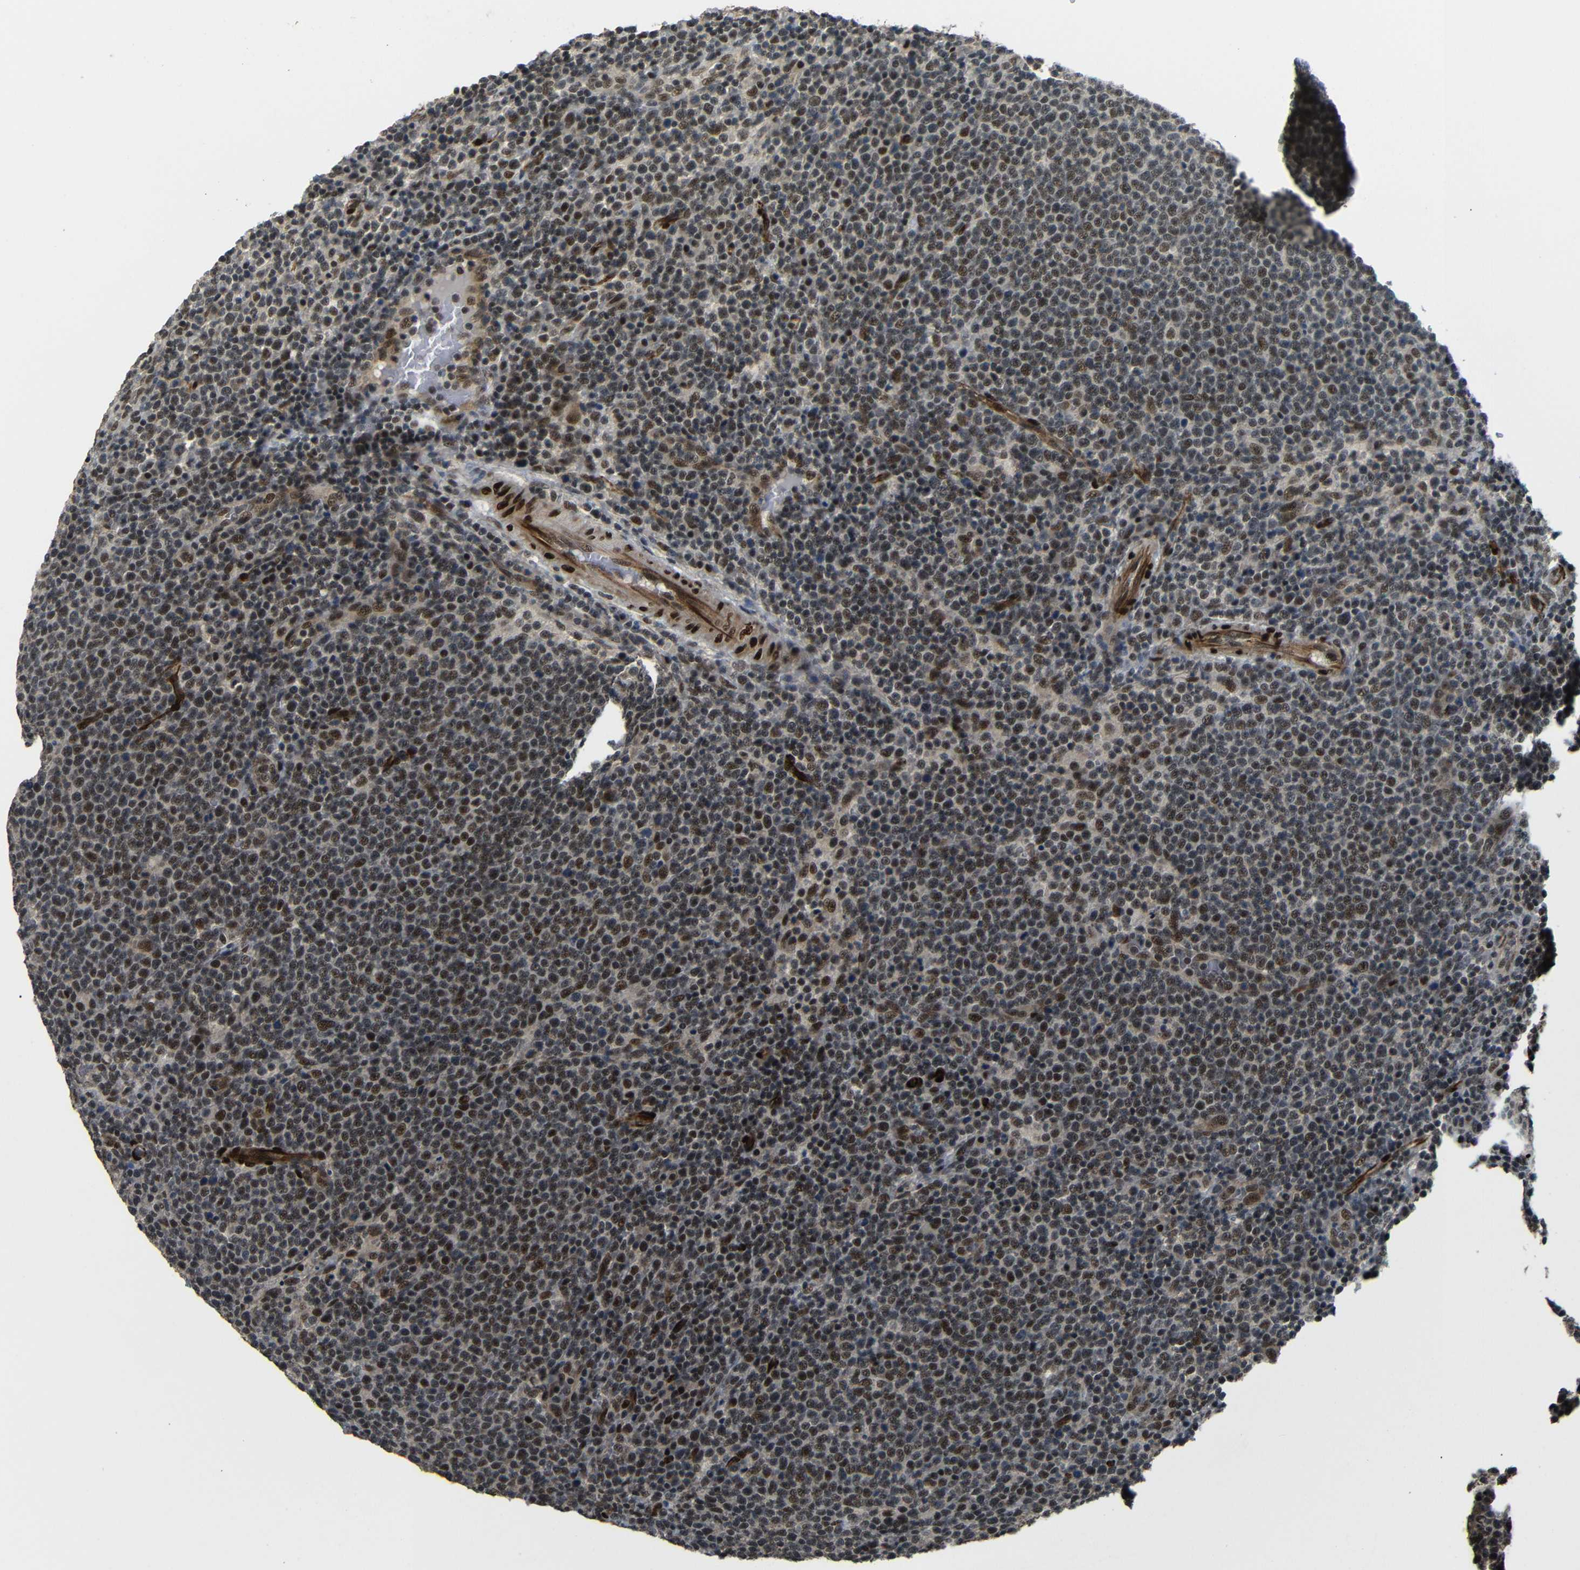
{"staining": {"intensity": "moderate", "quantity": ">75%", "location": "cytoplasmic/membranous,nuclear"}, "tissue": "lymphoma", "cell_type": "Tumor cells", "image_type": "cancer", "snomed": [{"axis": "morphology", "description": "Malignant lymphoma, non-Hodgkin's type, High grade"}, {"axis": "topography", "description": "Lymph node"}], "caption": "Lymphoma tissue demonstrates moderate cytoplasmic/membranous and nuclear positivity in approximately >75% of tumor cells (Stains: DAB (3,3'-diaminobenzidine) in brown, nuclei in blue, Microscopy: brightfield microscopy at high magnification).", "gene": "TBX2", "patient": {"sex": "male", "age": 61}}